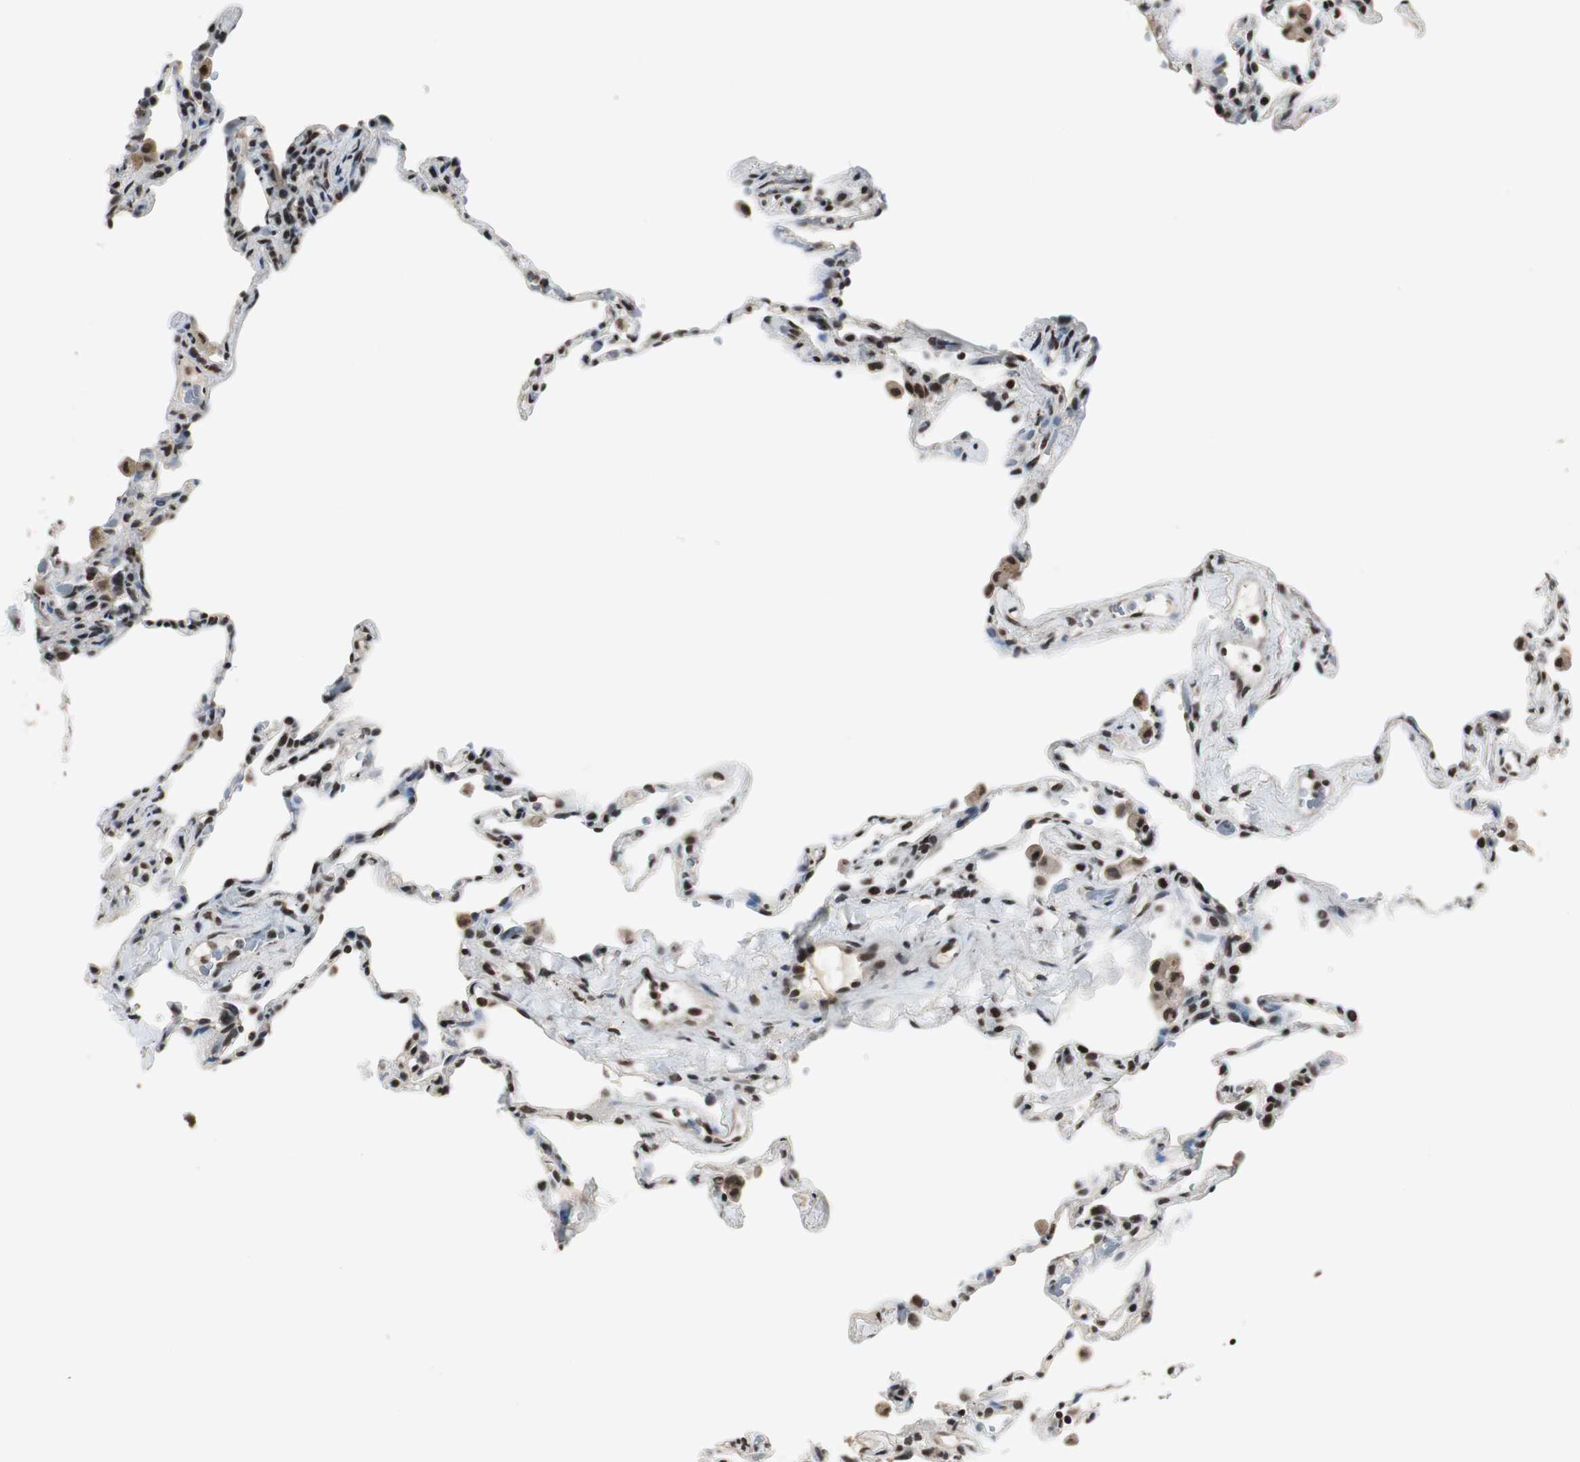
{"staining": {"intensity": "strong", "quantity": ">75%", "location": "nuclear"}, "tissue": "lung", "cell_type": "Alveolar cells", "image_type": "normal", "snomed": [{"axis": "morphology", "description": "Normal tissue, NOS"}, {"axis": "topography", "description": "Lung"}], "caption": "Alveolar cells reveal high levels of strong nuclear expression in about >75% of cells in unremarkable lung.", "gene": "MKX", "patient": {"sex": "male", "age": 59}}